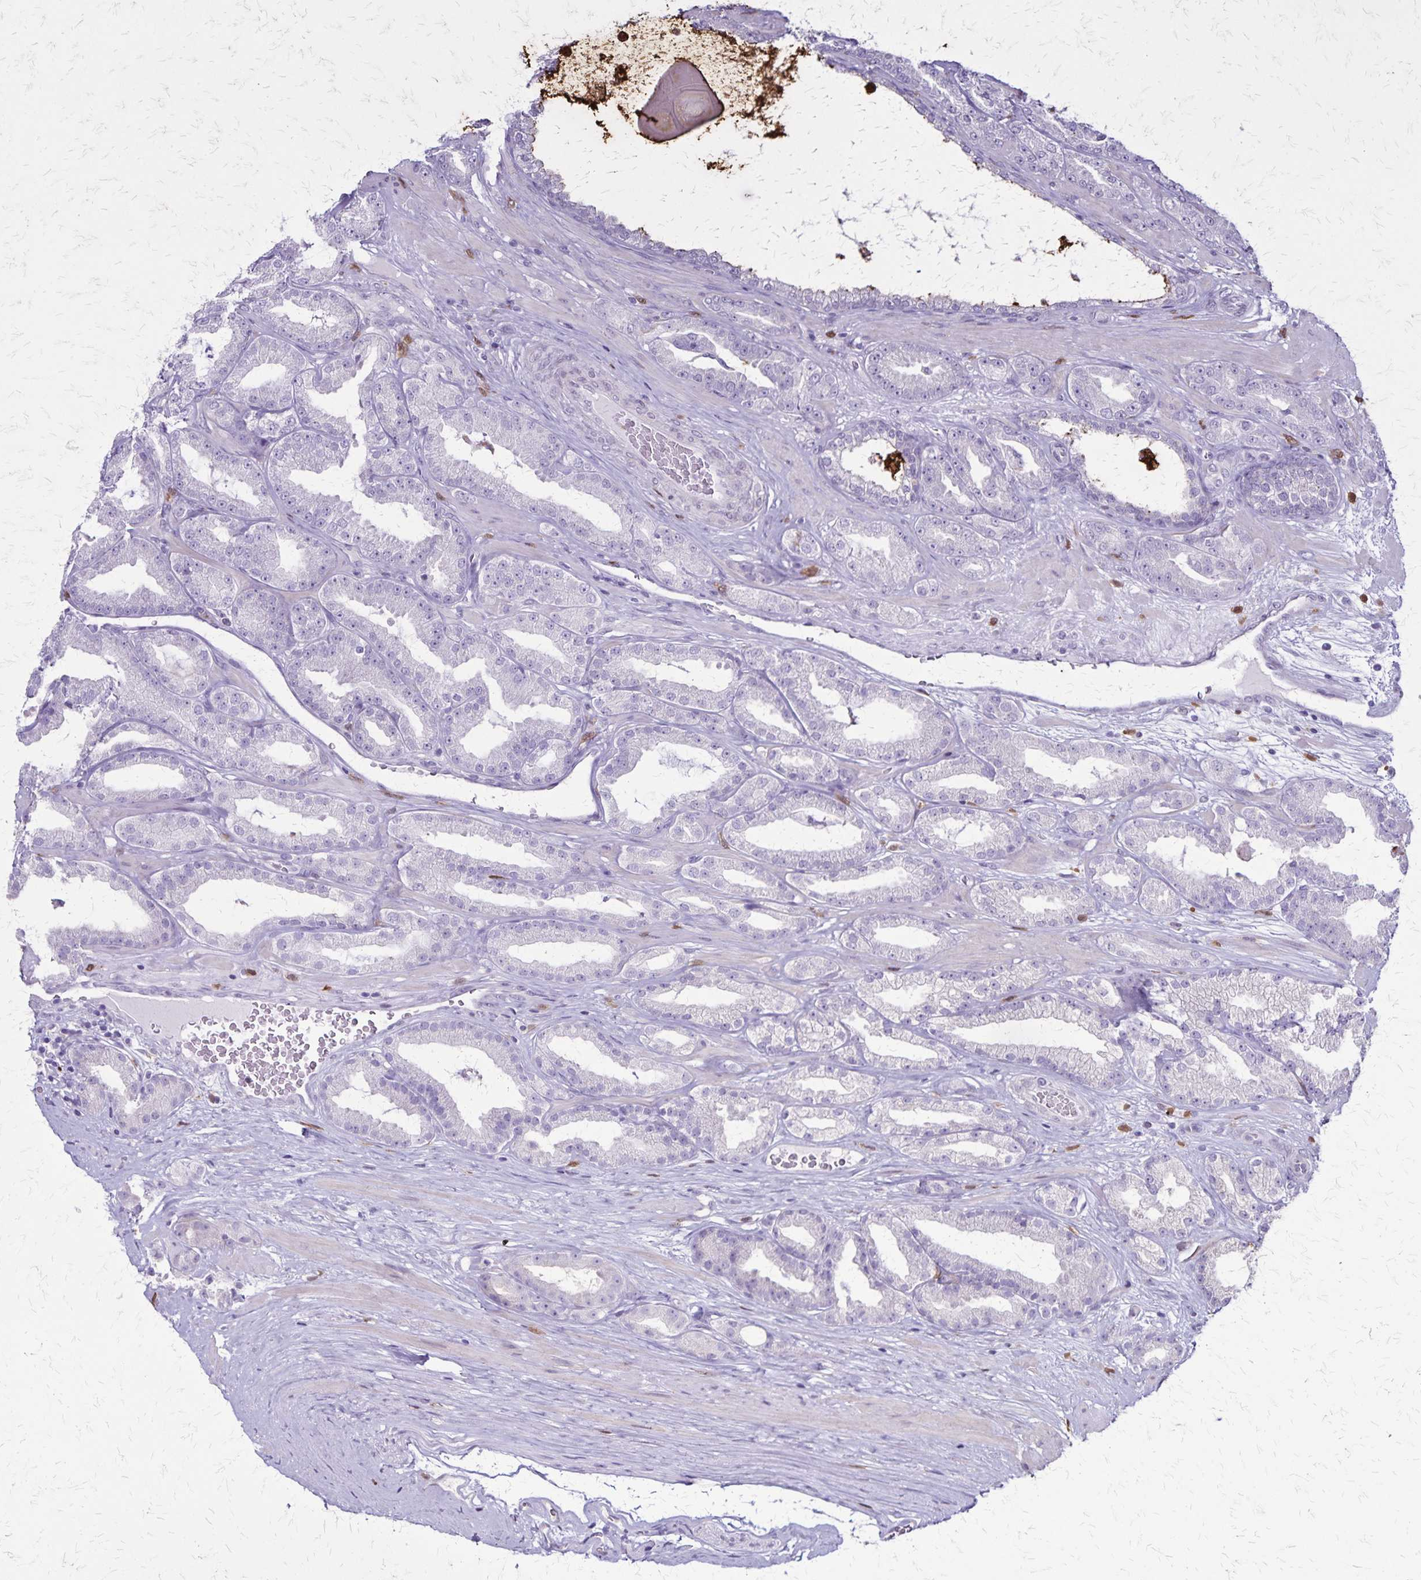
{"staining": {"intensity": "negative", "quantity": "none", "location": "none"}, "tissue": "prostate cancer", "cell_type": "Tumor cells", "image_type": "cancer", "snomed": [{"axis": "morphology", "description": "Adenocarcinoma, Low grade"}, {"axis": "topography", "description": "Prostate"}], "caption": "Tumor cells show no significant protein staining in adenocarcinoma (low-grade) (prostate).", "gene": "ULBP3", "patient": {"sex": "male", "age": 61}}